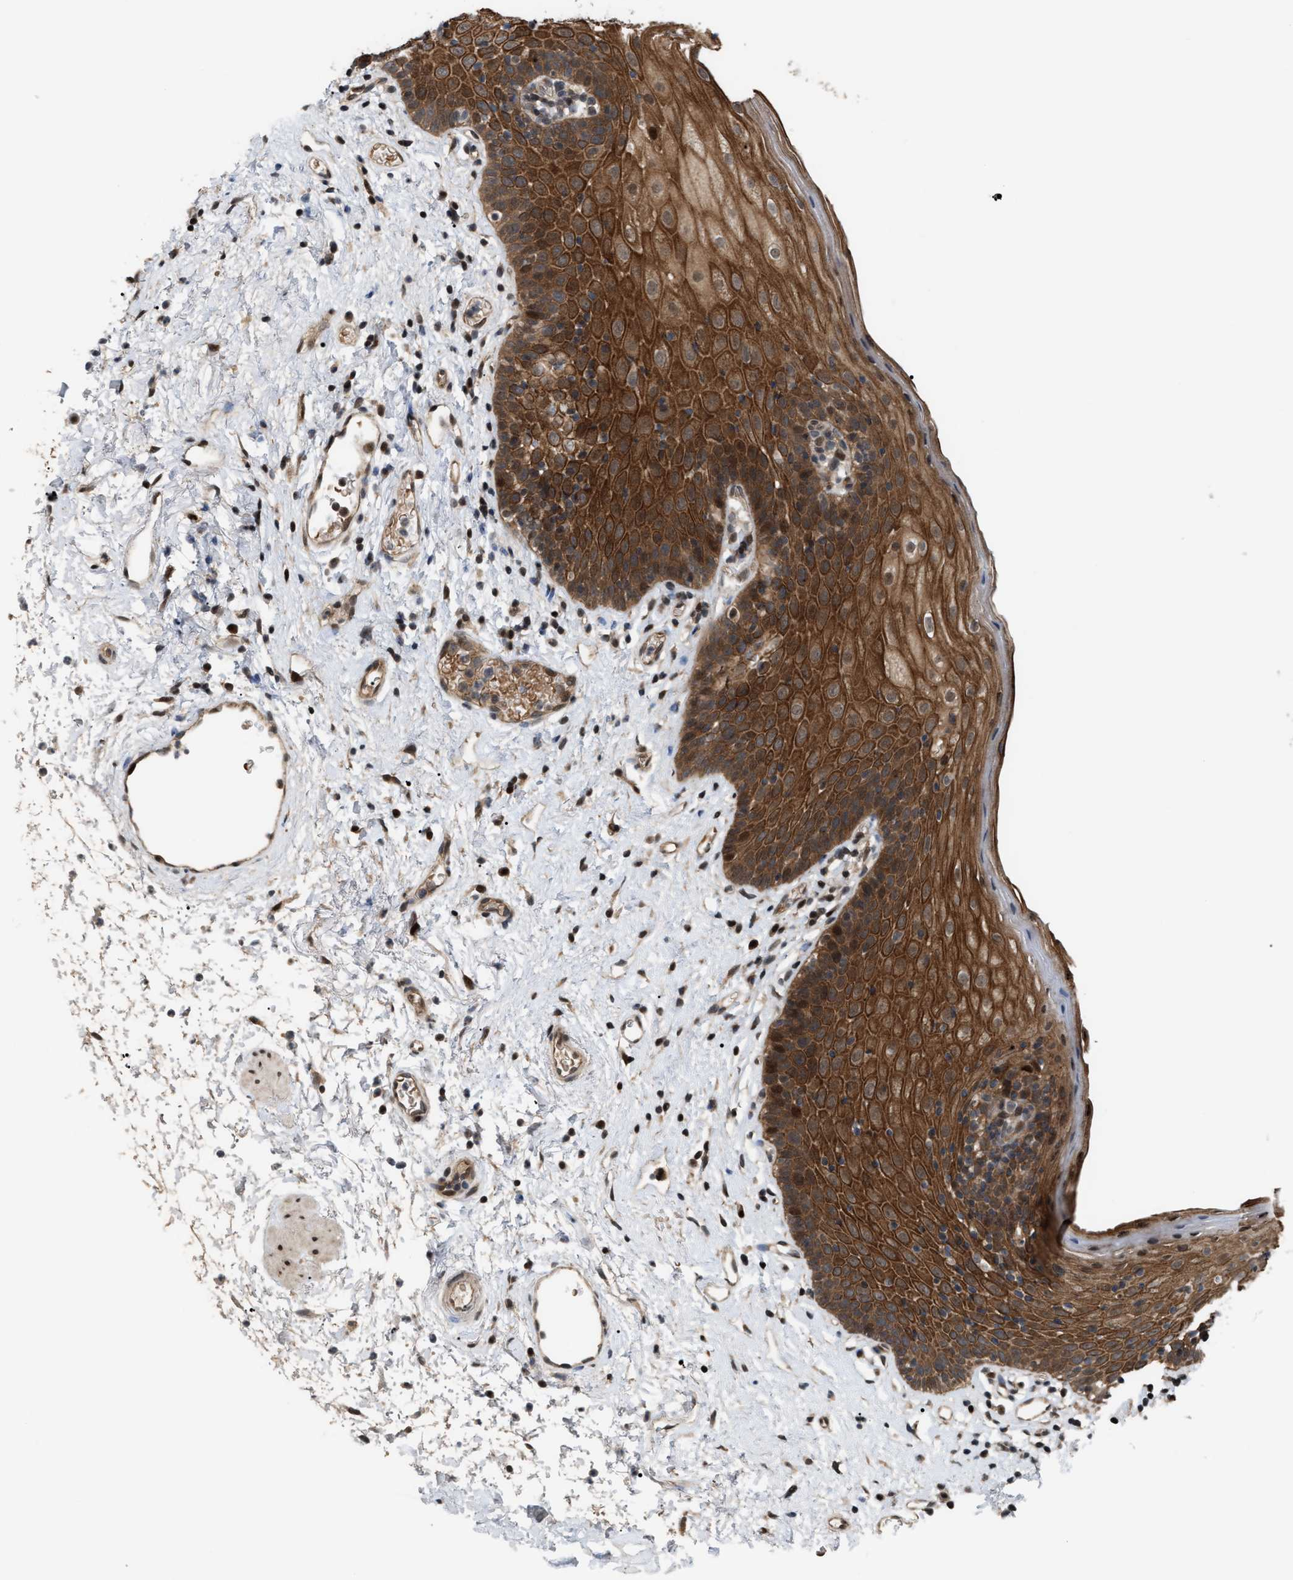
{"staining": {"intensity": "strong", "quantity": ">75%", "location": "cytoplasmic/membranous,nuclear"}, "tissue": "oral mucosa", "cell_type": "Squamous epithelial cells", "image_type": "normal", "snomed": [{"axis": "morphology", "description": "Normal tissue, NOS"}, {"axis": "topography", "description": "Oral tissue"}], "caption": "DAB (3,3'-diaminobenzidine) immunohistochemical staining of normal oral mucosa shows strong cytoplasmic/membranous,nuclear protein expression in approximately >75% of squamous epithelial cells.", "gene": "RFFL", "patient": {"sex": "male", "age": 66}}